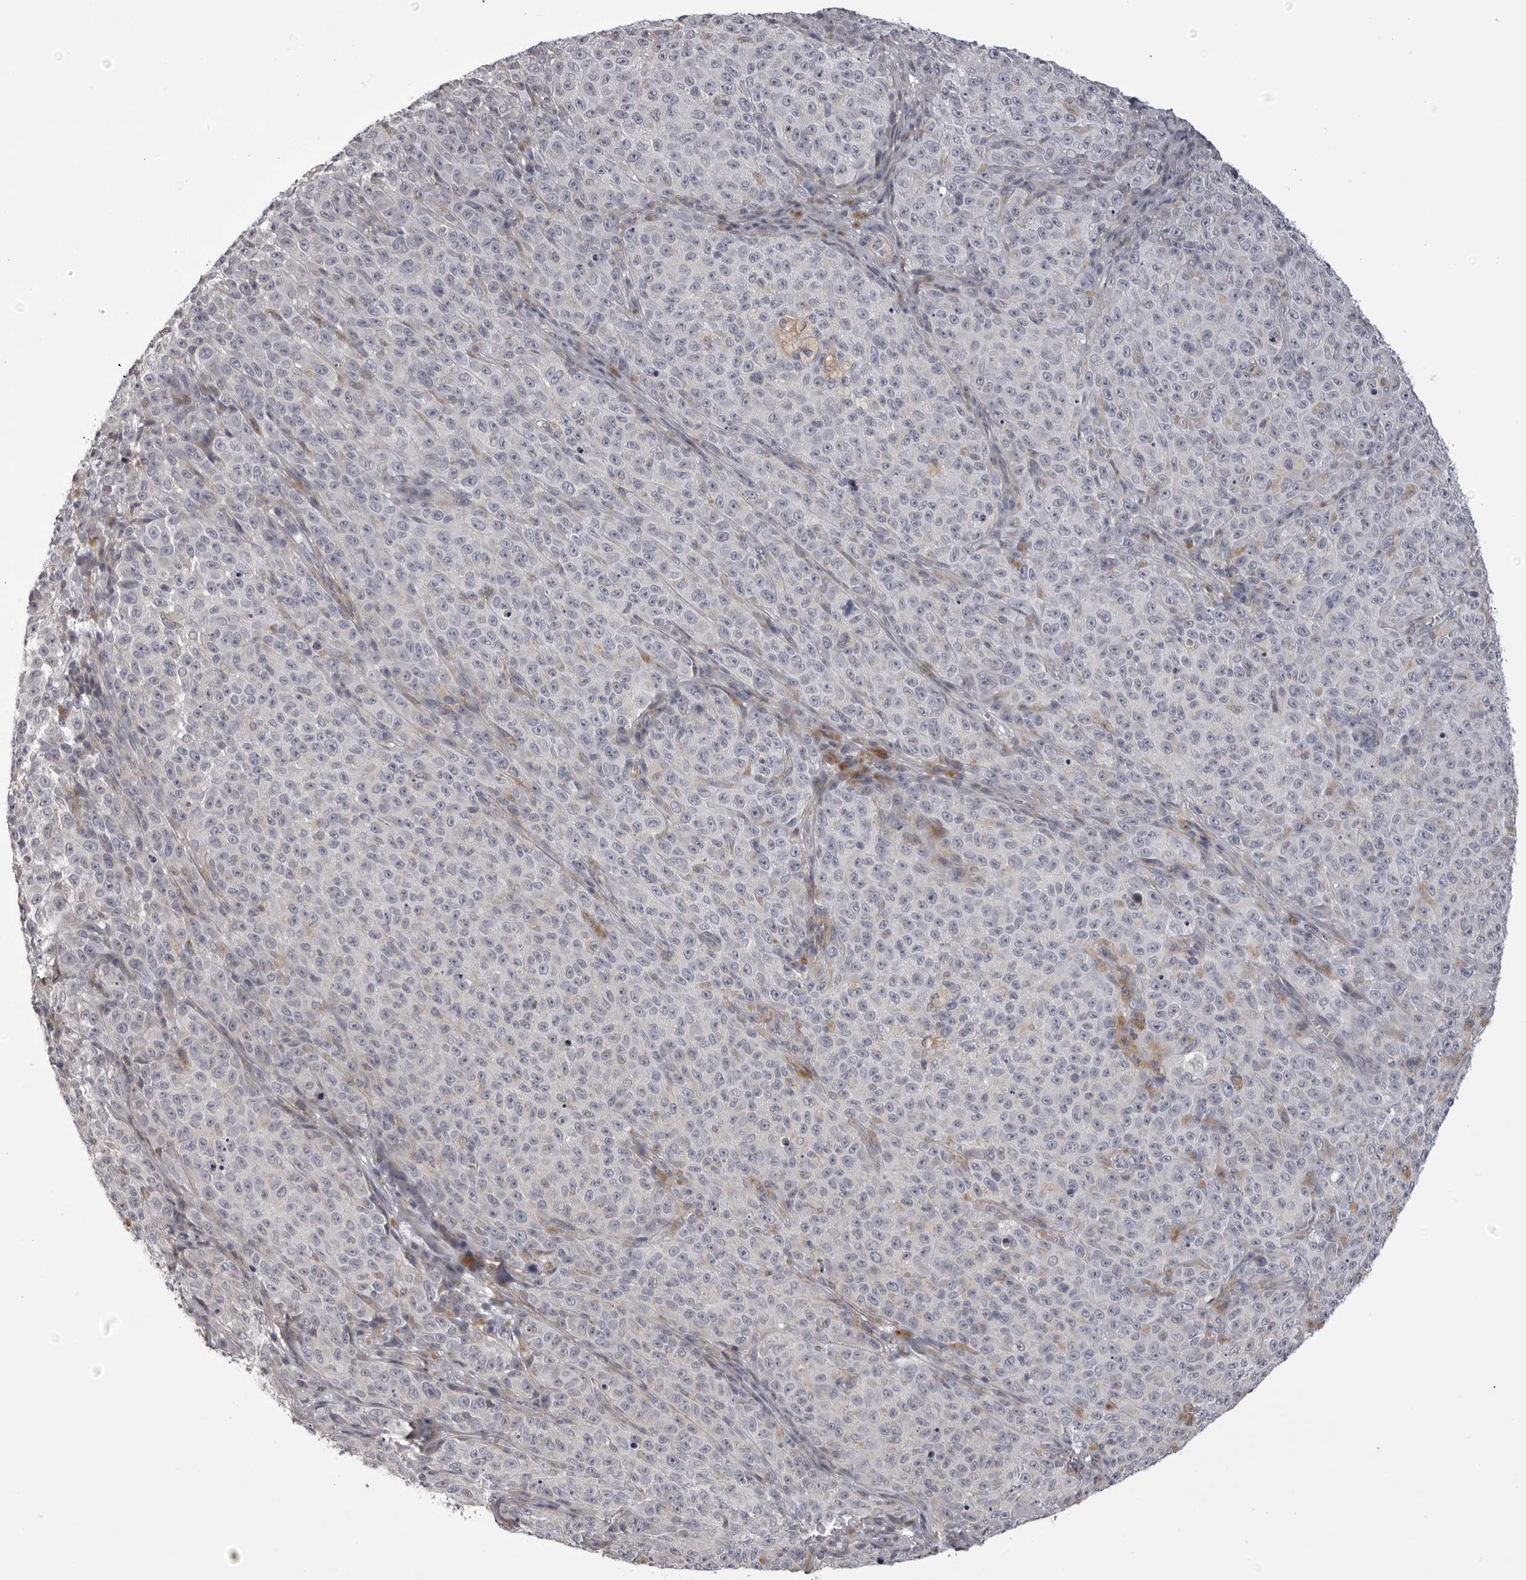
{"staining": {"intensity": "negative", "quantity": "none", "location": "none"}, "tissue": "melanoma", "cell_type": "Tumor cells", "image_type": "cancer", "snomed": [{"axis": "morphology", "description": "Malignant melanoma, NOS"}, {"axis": "topography", "description": "Skin"}], "caption": "Melanoma stained for a protein using immunohistochemistry exhibits no expression tumor cells.", "gene": "NCEH1", "patient": {"sex": "female", "age": 82}}